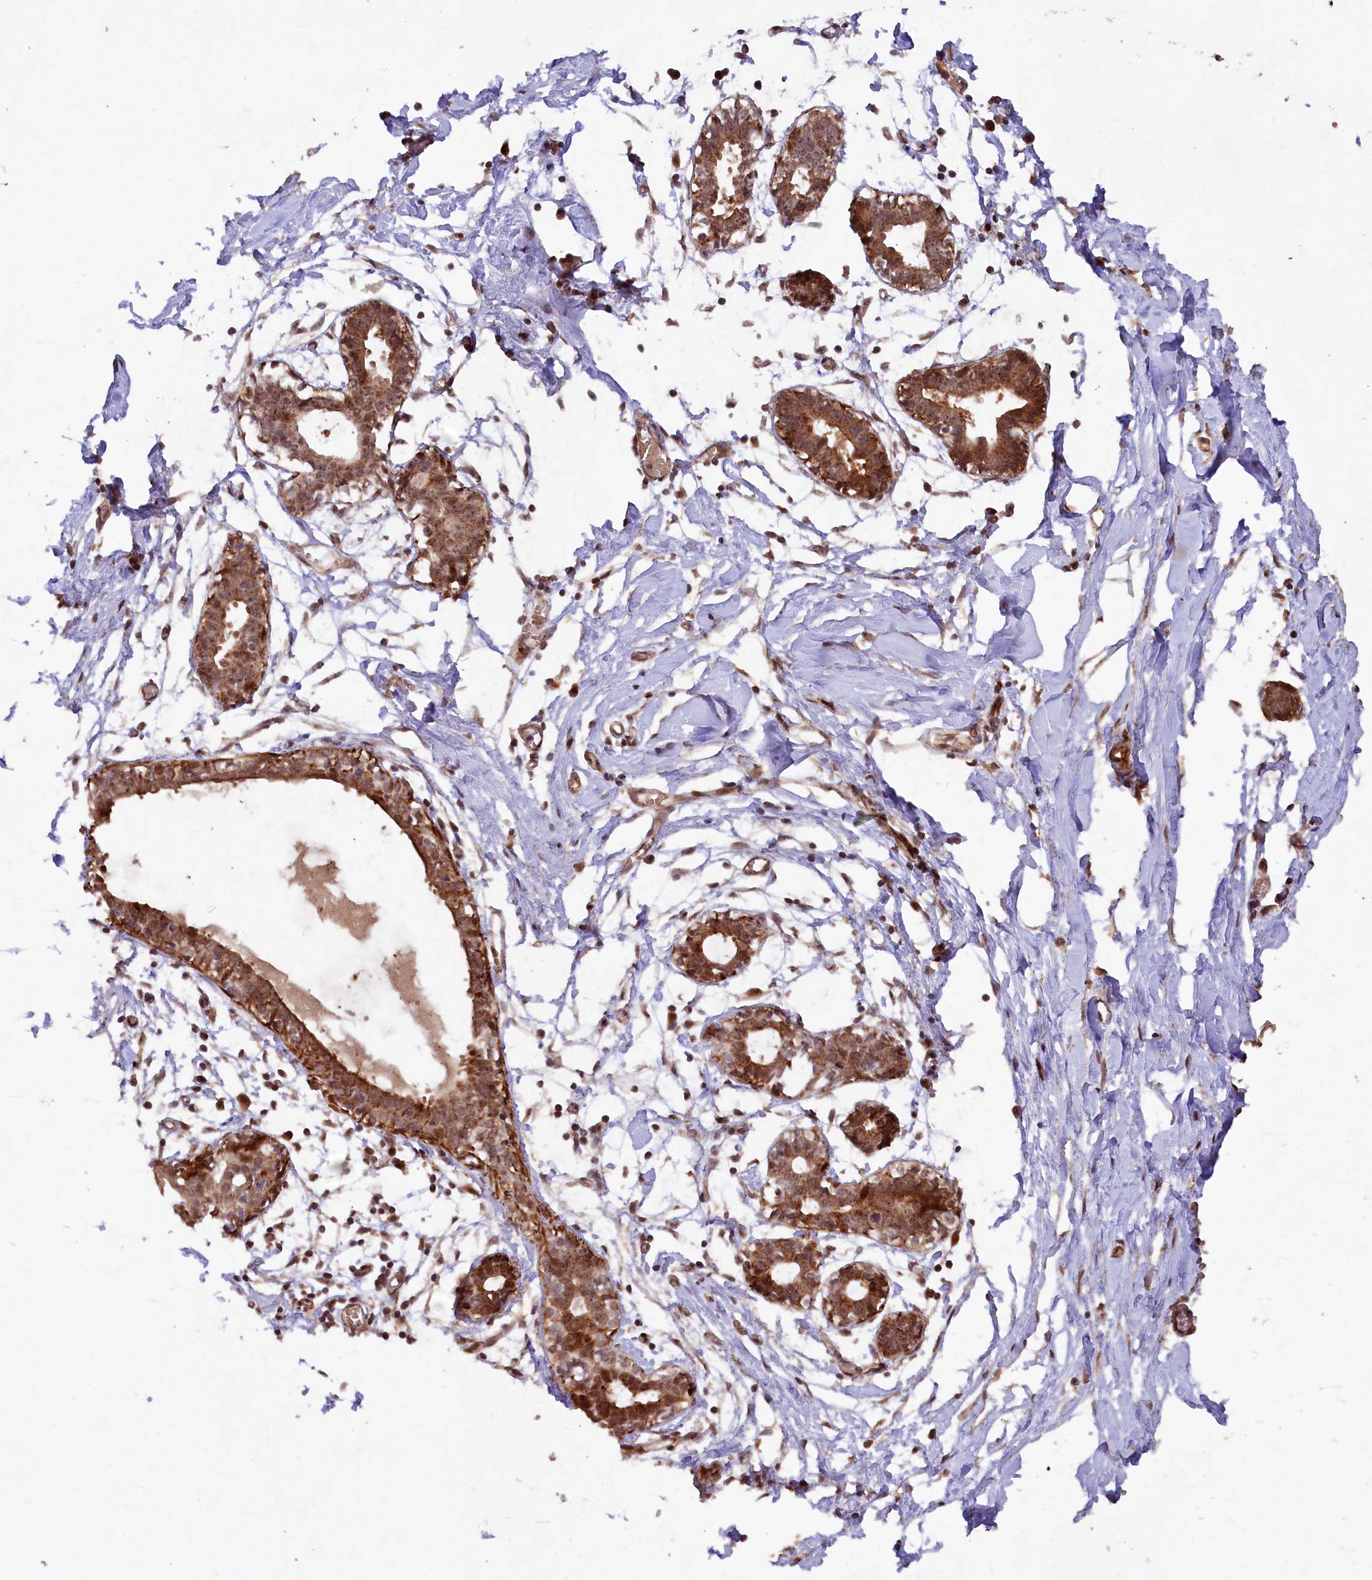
{"staining": {"intensity": "moderate", "quantity": ">75%", "location": "cytoplasmic/membranous"}, "tissue": "breast", "cell_type": "Adipocytes", "image_type": "normal", "snomed": [{"axis": "morphology", "description": "Normal tissue, NOS"}, {"axis": "topography", "description": "Breast"}], "caption": "Approximately >75% of adipocytes in normal human breast display moderate cytoplasmic/membranous protein staining as visualized by brown immunohistochemical staining.", "gene": "SHPRH", "patient": {"sex": "female", "age": 27}}